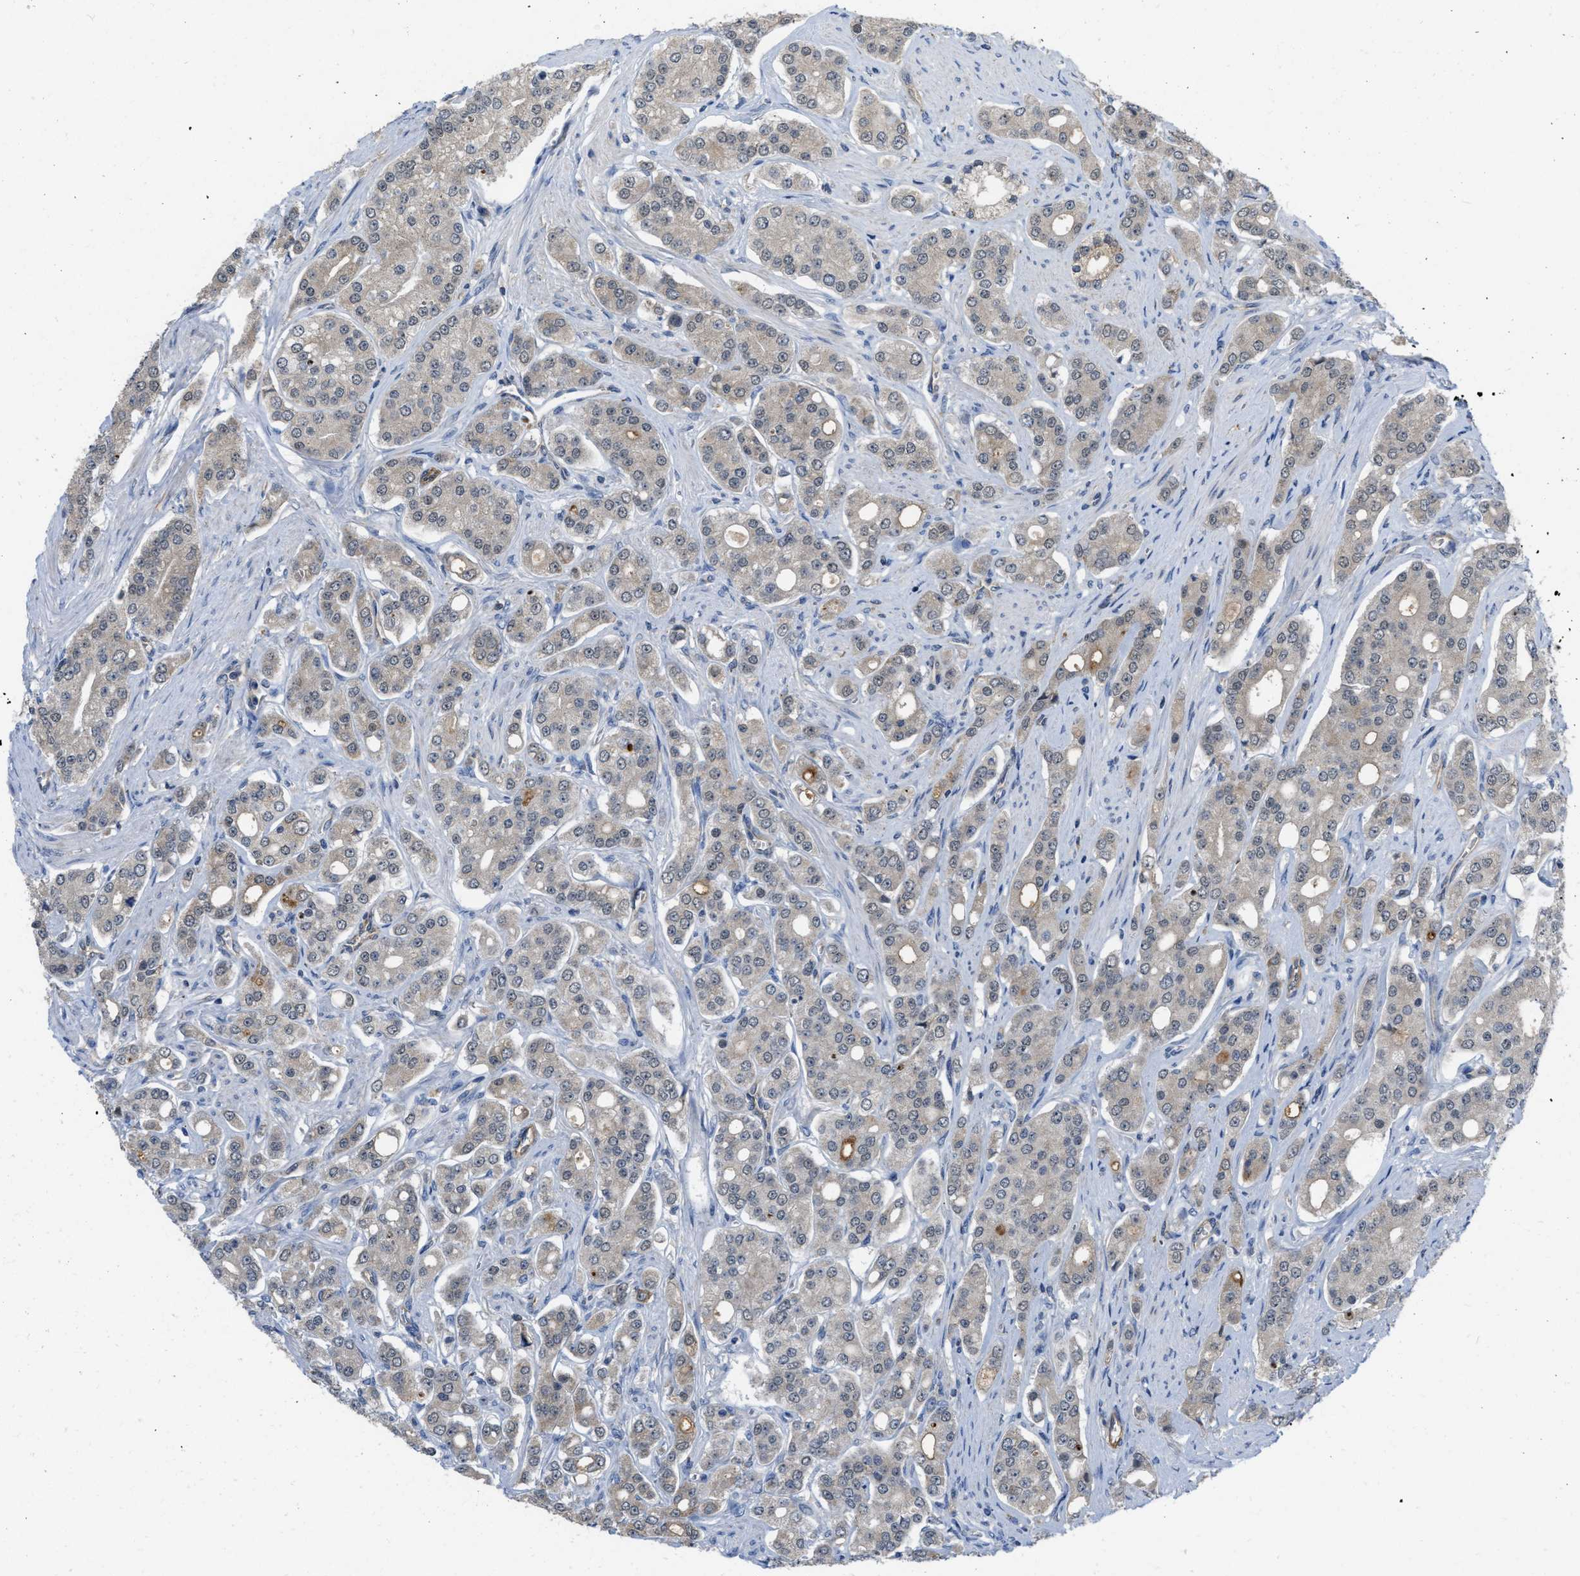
{"staining": {"intensity": "negative", "quantity": "none", "location": "none"}, "tissue": "prostate cancer", "cell_type": "Tumor cells", "image_type": "cancer", "snomed": [{"axis": "morphology", "description": "Adenocarcinoma, High grade"}, {"axis": "topography", "description": "Prostate"}], "caption": "An IHC image of adenocarcinoma (high-grade) (prostate) is shown. There is no staining in tumor cells of adenocarcinoma (high-grade) (prostate).", "gene": "NAPEPLD", "patient": {"sex": "male", "age": 71}}